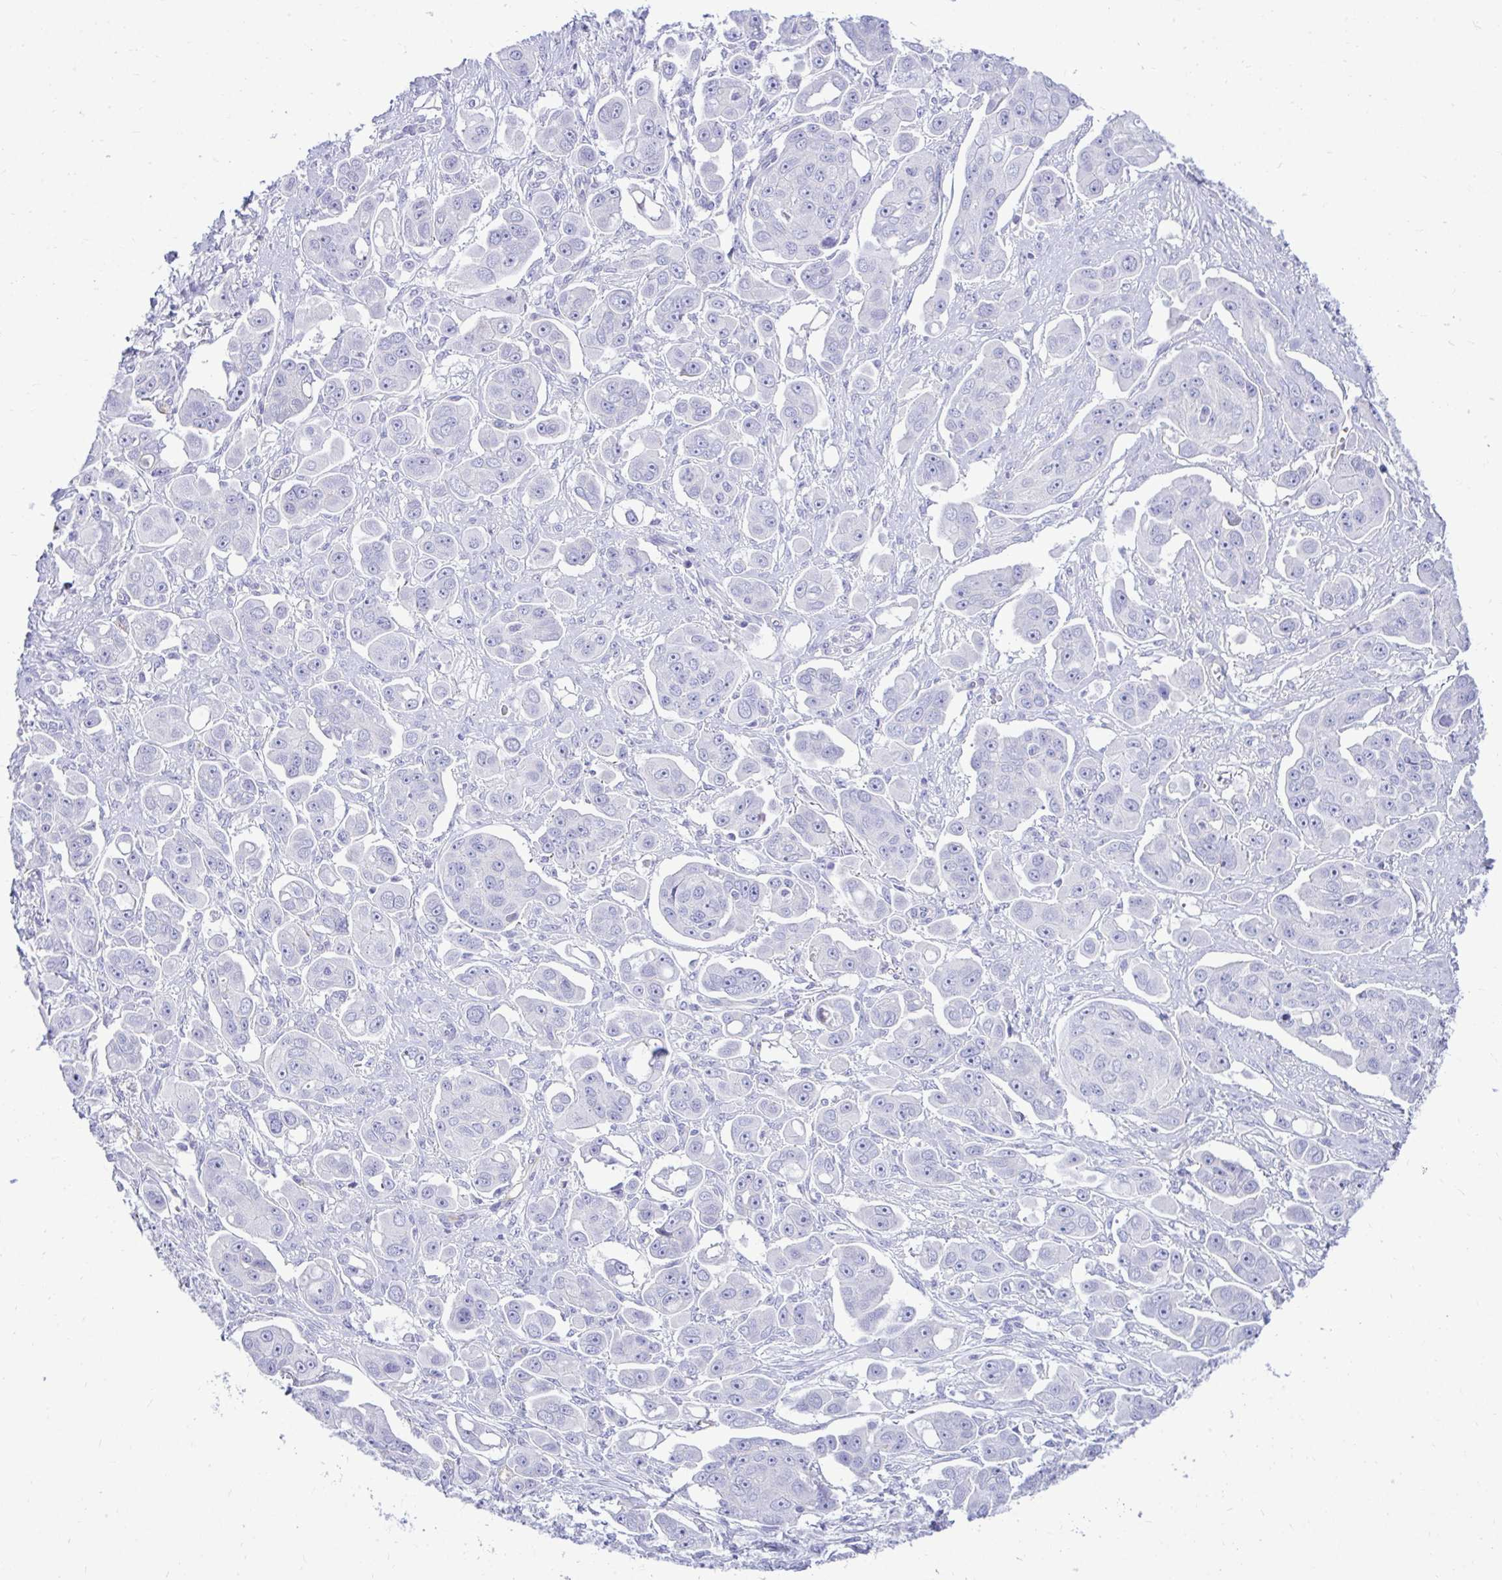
{"staining": {"intensity": "negative", "quantity": "none", "location": "none"}, "tissue": "ovarian cancer", "cell_type": "Tumor cells", "image_type": "cancer", "snomed": [{"axis": "morphology", "description": "Carcinoma, endometroid"}, {"axis": "topography", "description": "Ovary"}], "caption": "Immunohistochemical staining of human endometroid carcinoma (ovarian) reveals no significant positivity in tumor cells. (Stains: DAB immunohistochemistry (IHC) with hematoxylin counter stain, Microscopy: brightfield microscopy at high magnification).", "gene": "ABCG2", "patient": {"sex": "female", "age": 70}}